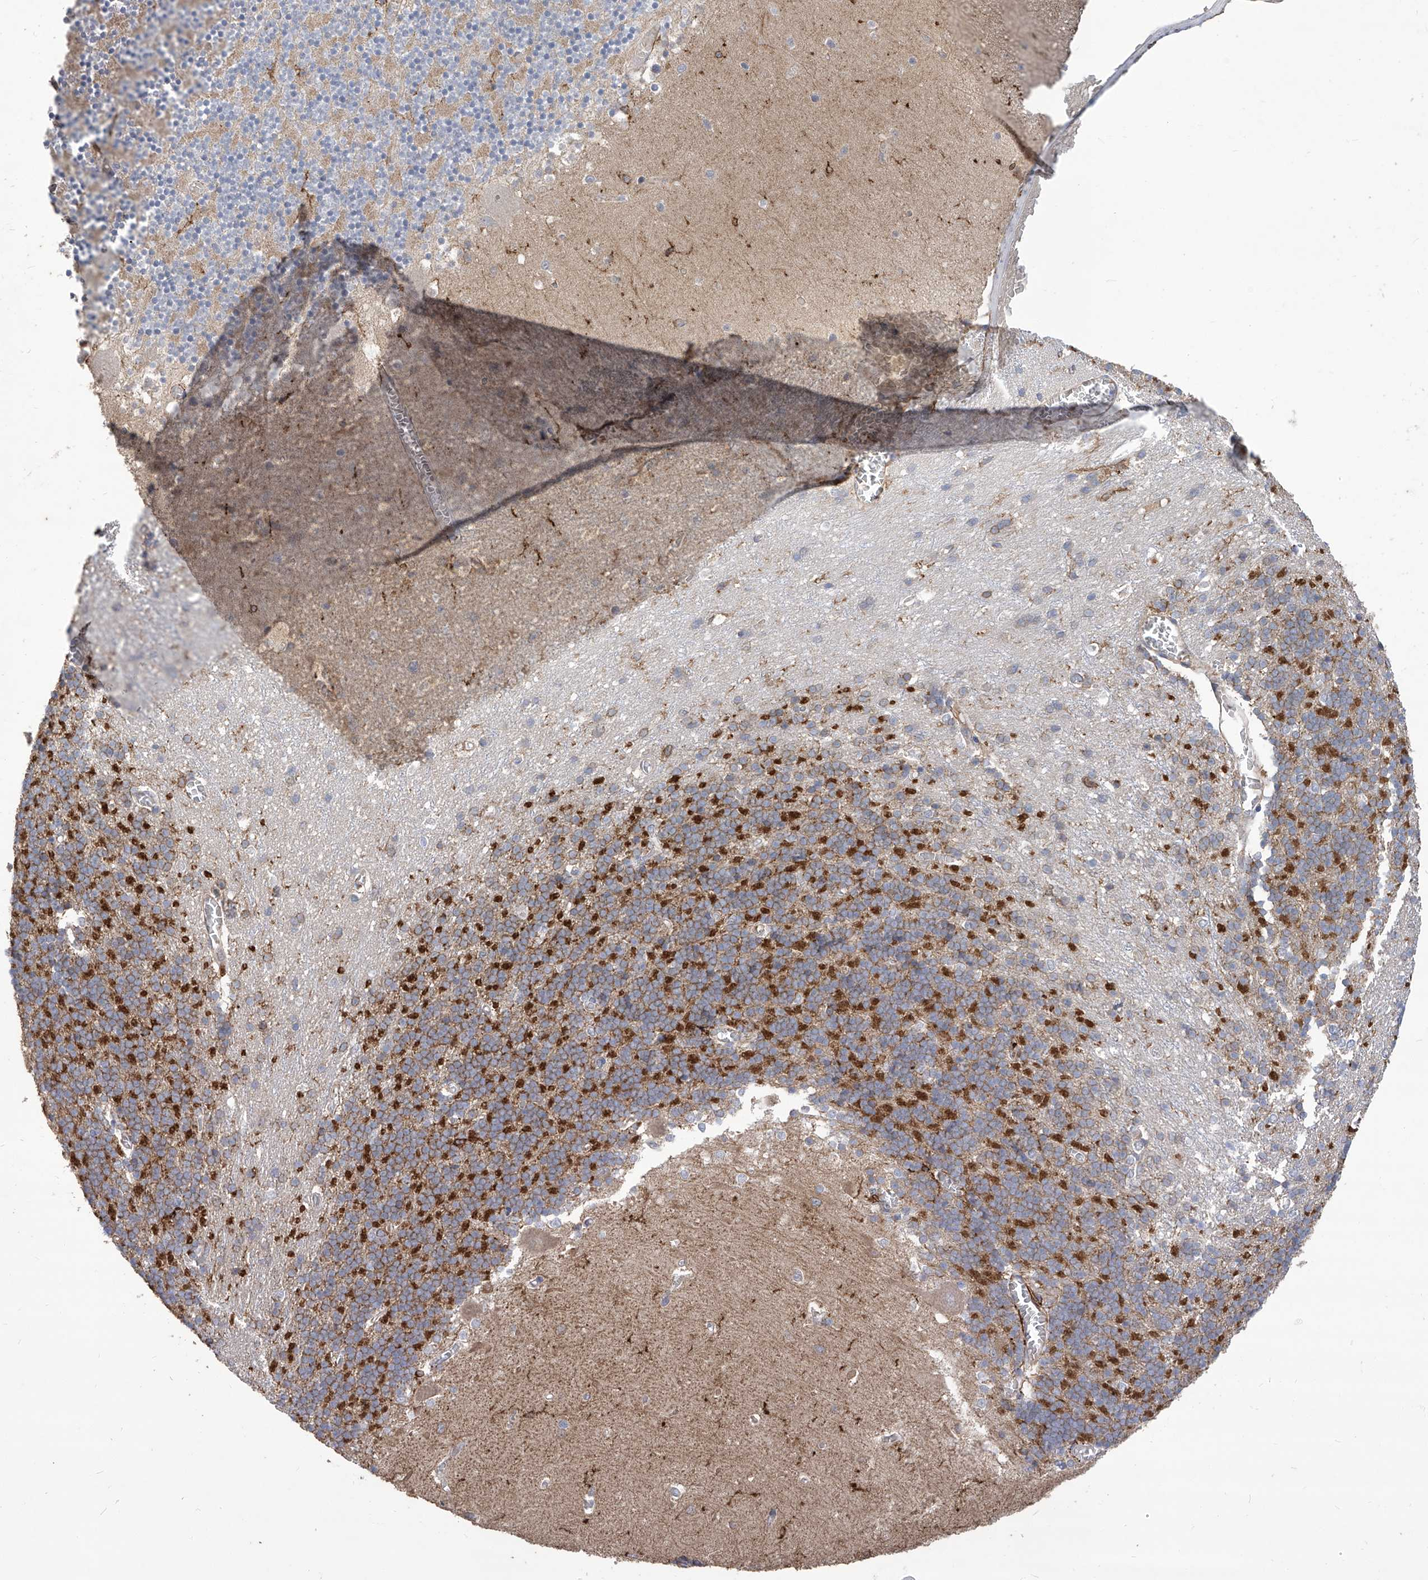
{"staining": {"intensity": "strong", "quantity": ">75%", "location": "cytoplasmic/membranous"}, "tissue": "cerebellum", "cell_type": "Cells in granular layer", "image_type": "normal", "snomed": [{"axis": "morphology", "description": "Normal tissue, NOS"}, {"axis": "topography", "description": "Cerebellum"}], "caption": "Immunohistochemical staining of unremarkable human cerebellum demonstrates high levels of strong cytoplasmic/membranous expression in about >75% of cells in granular layer.", "gene": "TXNIP", "patient": {"sex": "male", "age": 37}}